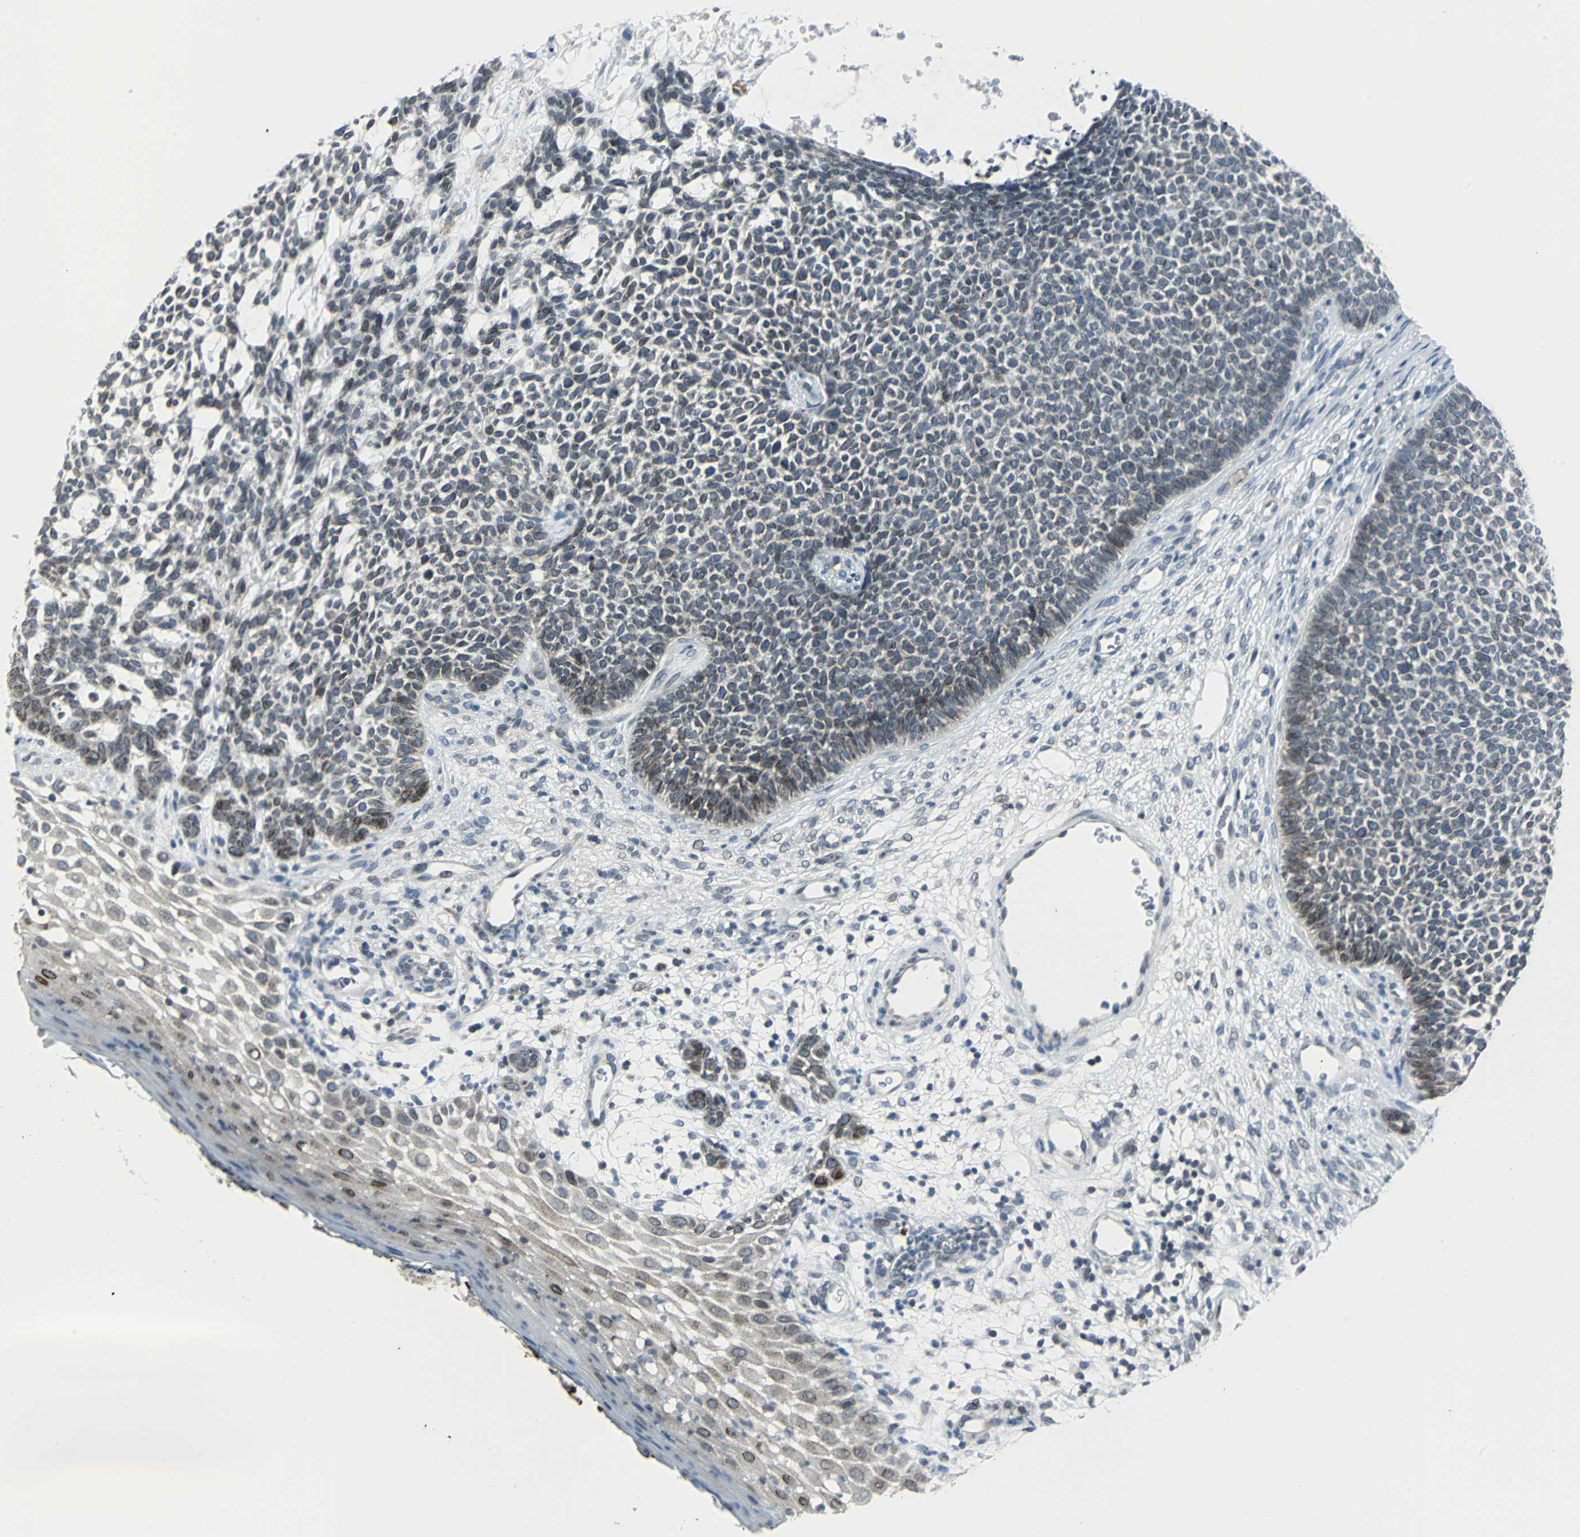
{"staining": {"intensity": "negative", "quantity": "none", "location": "none"}, "tissue": "skin cancer", "cell_type": "Tumor cells", "image_type": "cancer", "snomed": [{"axis": "morphology", "description": "Basal cell carcinoma"}, {"axis": "topography", "description": "Skin"}], "caption": "An image of skin cancer (basal cell carcinoma) stained for a protein displays no brown staining in tumor cells. Brightfield microscopy of immunohistochemistry (IHC) stained with DAB (brown) and hematoxylin (blue), captured at high magnification.", "gene": "SNUPN", "patient": {"sex": "female", "age": 84}}